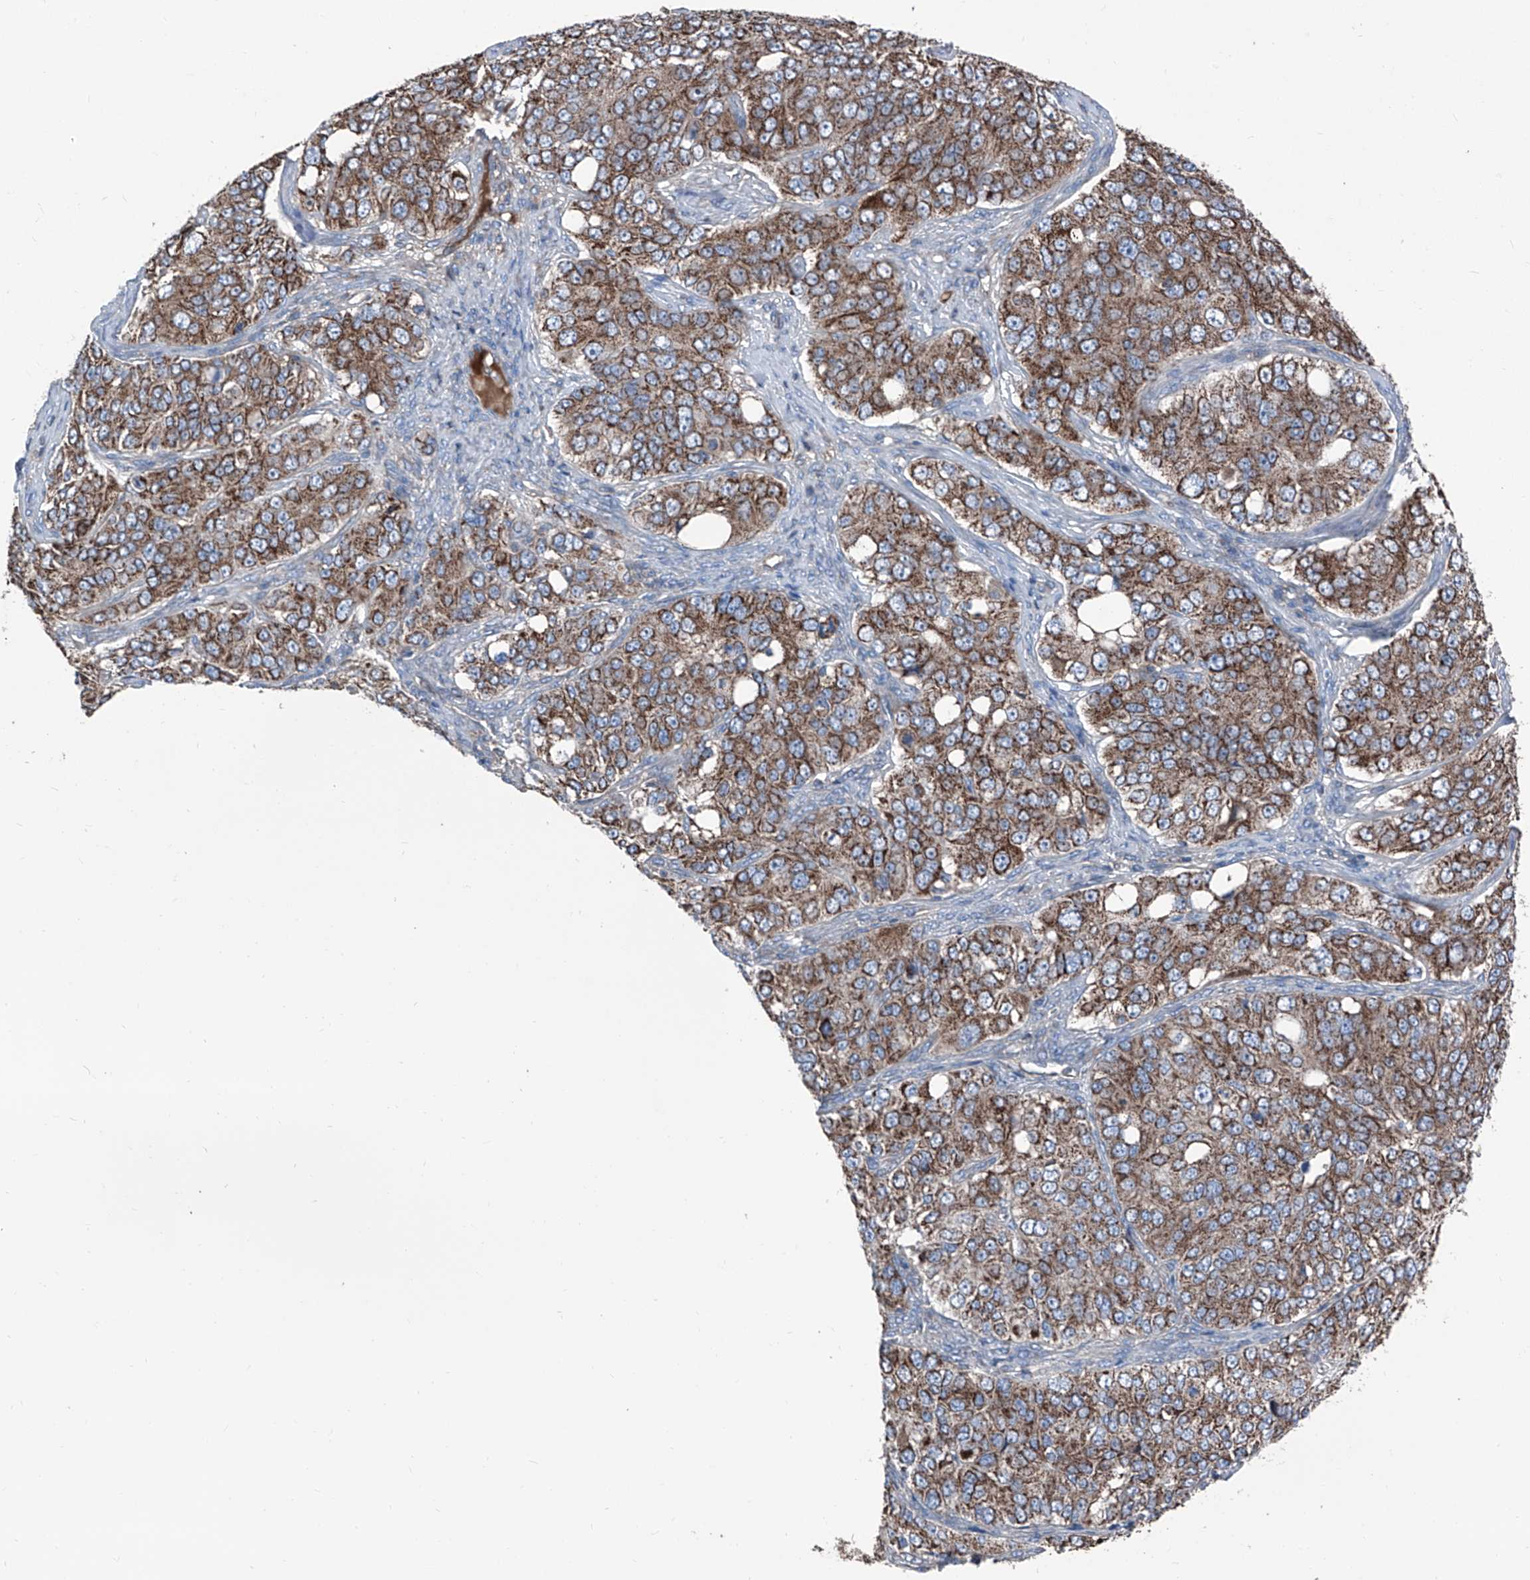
{"staining": {"intensity": "strong", "quantity": ">75%", "location": "cytoplasmic/membranous"}, "tissue": "ovarian cancer", "cell_type": "Tumor cells", "image_type": "cancer", "snomed": [{"axis": "morphology", "description": "Carcinoma, endometroid"}, {"axis": "topography", "description": "Ovary"}], "caption": "The image exhibits staining of ovarian cancer (endometroid carcinoma), revealing strong cytoplasmic/membranous protein positivity (brown color) within tumor cells.", "gene": "GPAT3", "patient": {"sex": "female", "age": 51}}